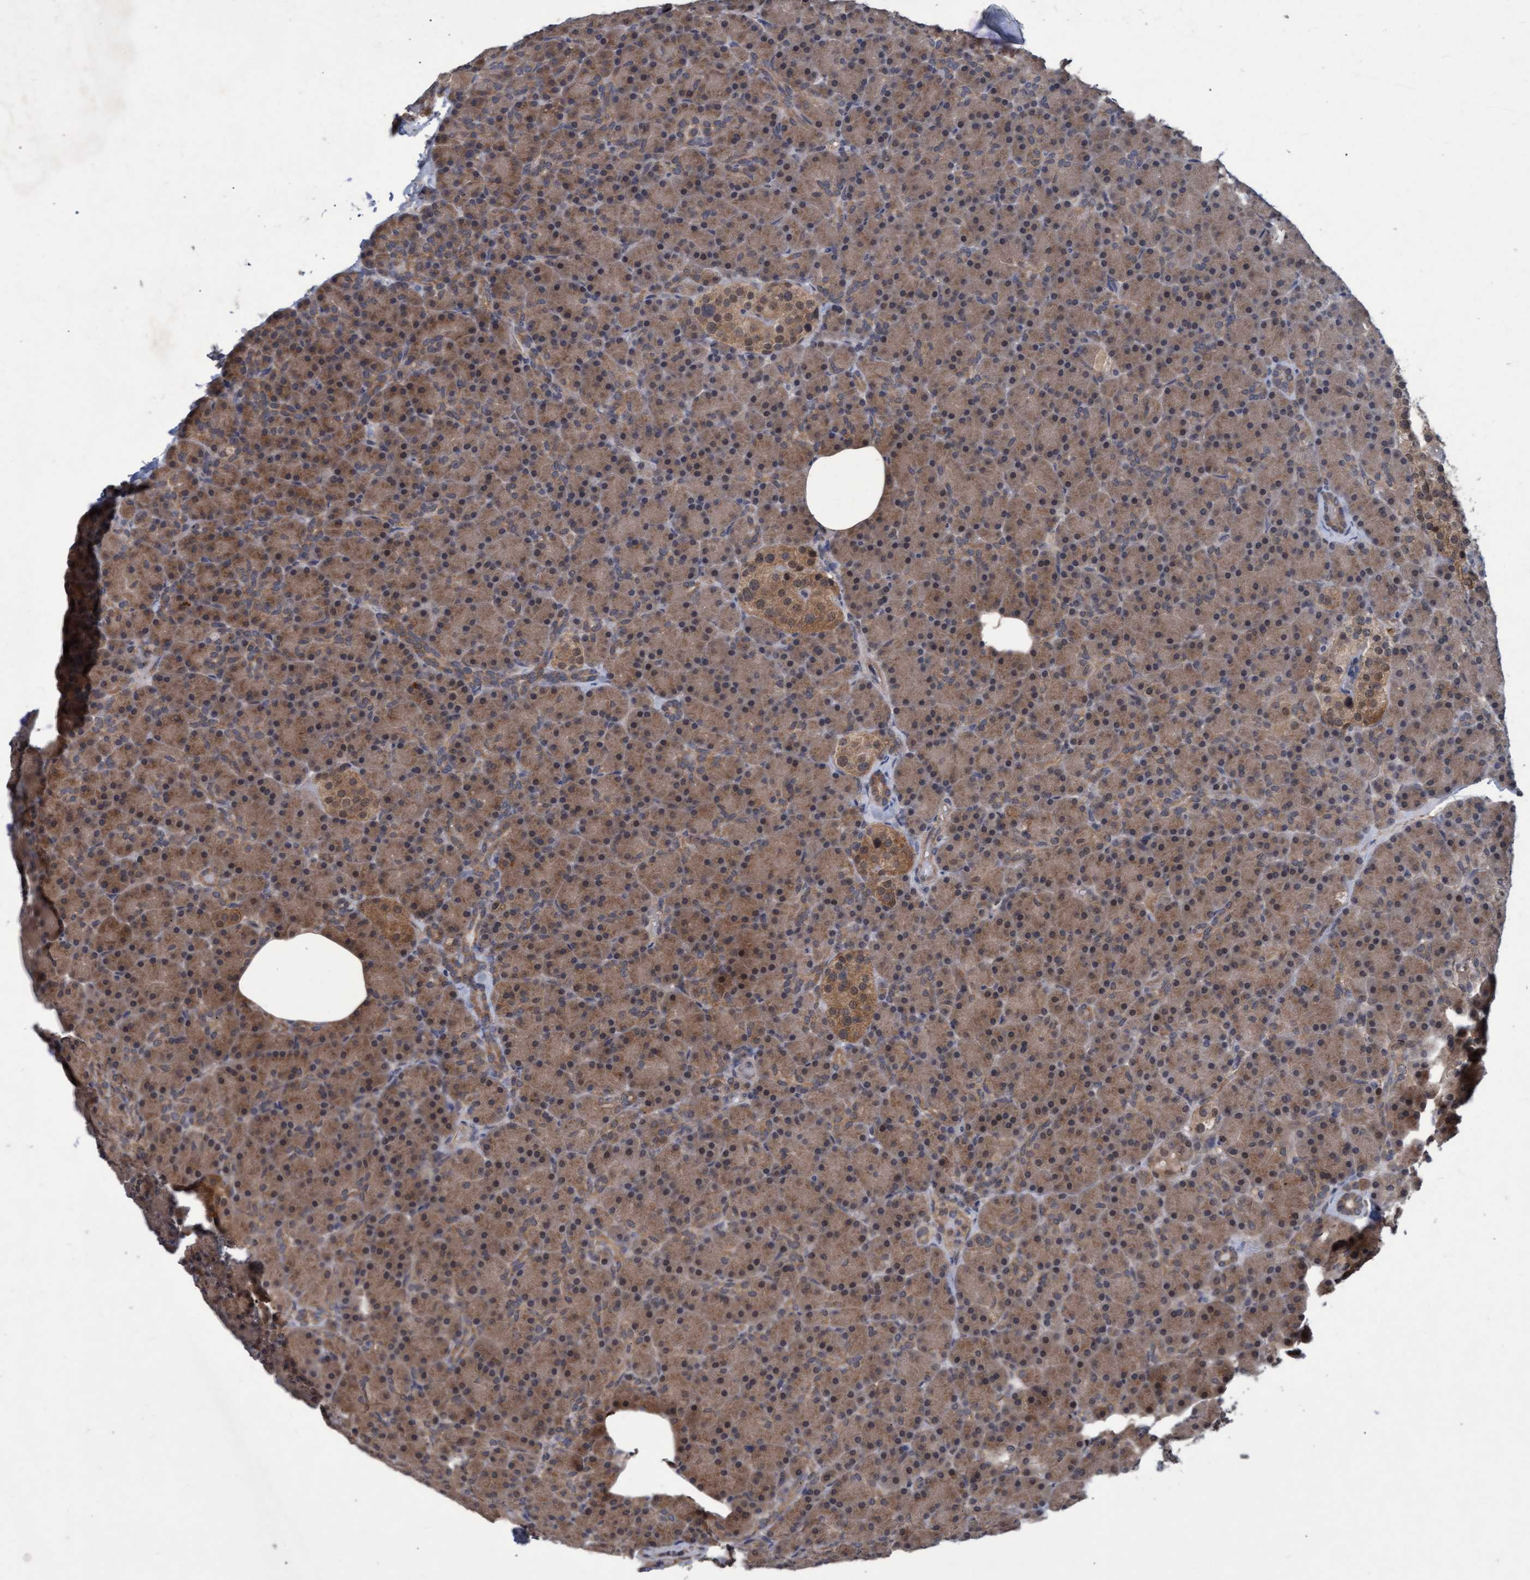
{"staining": {"intensity": "moderate", "quantity": ">75%", "location": "cytoplasmic/membranous,nuclear"}, "tissue": "pancreas", "cell_type": "Exocrine glandular cells", "image_type": "normal", "snomed": [{"axis": "morphology", "description": "Normal tissue, NOS"}, {"axis": "topography", "description": "Pancreas"}], "caption": "A micrograph of human pancreas stained for a protein exhibits moderate cytoplasmic/membranous,nuclear brown staining in exocrine glandular cells. The staining was performed using DAB (3,3'-diaminobenzidine), with brown indicating positive protein expression. Nuclei are stained blue with hematoxylin.", "gene": "PSMB6", "patient": {"sex": "female", "age": 43}}